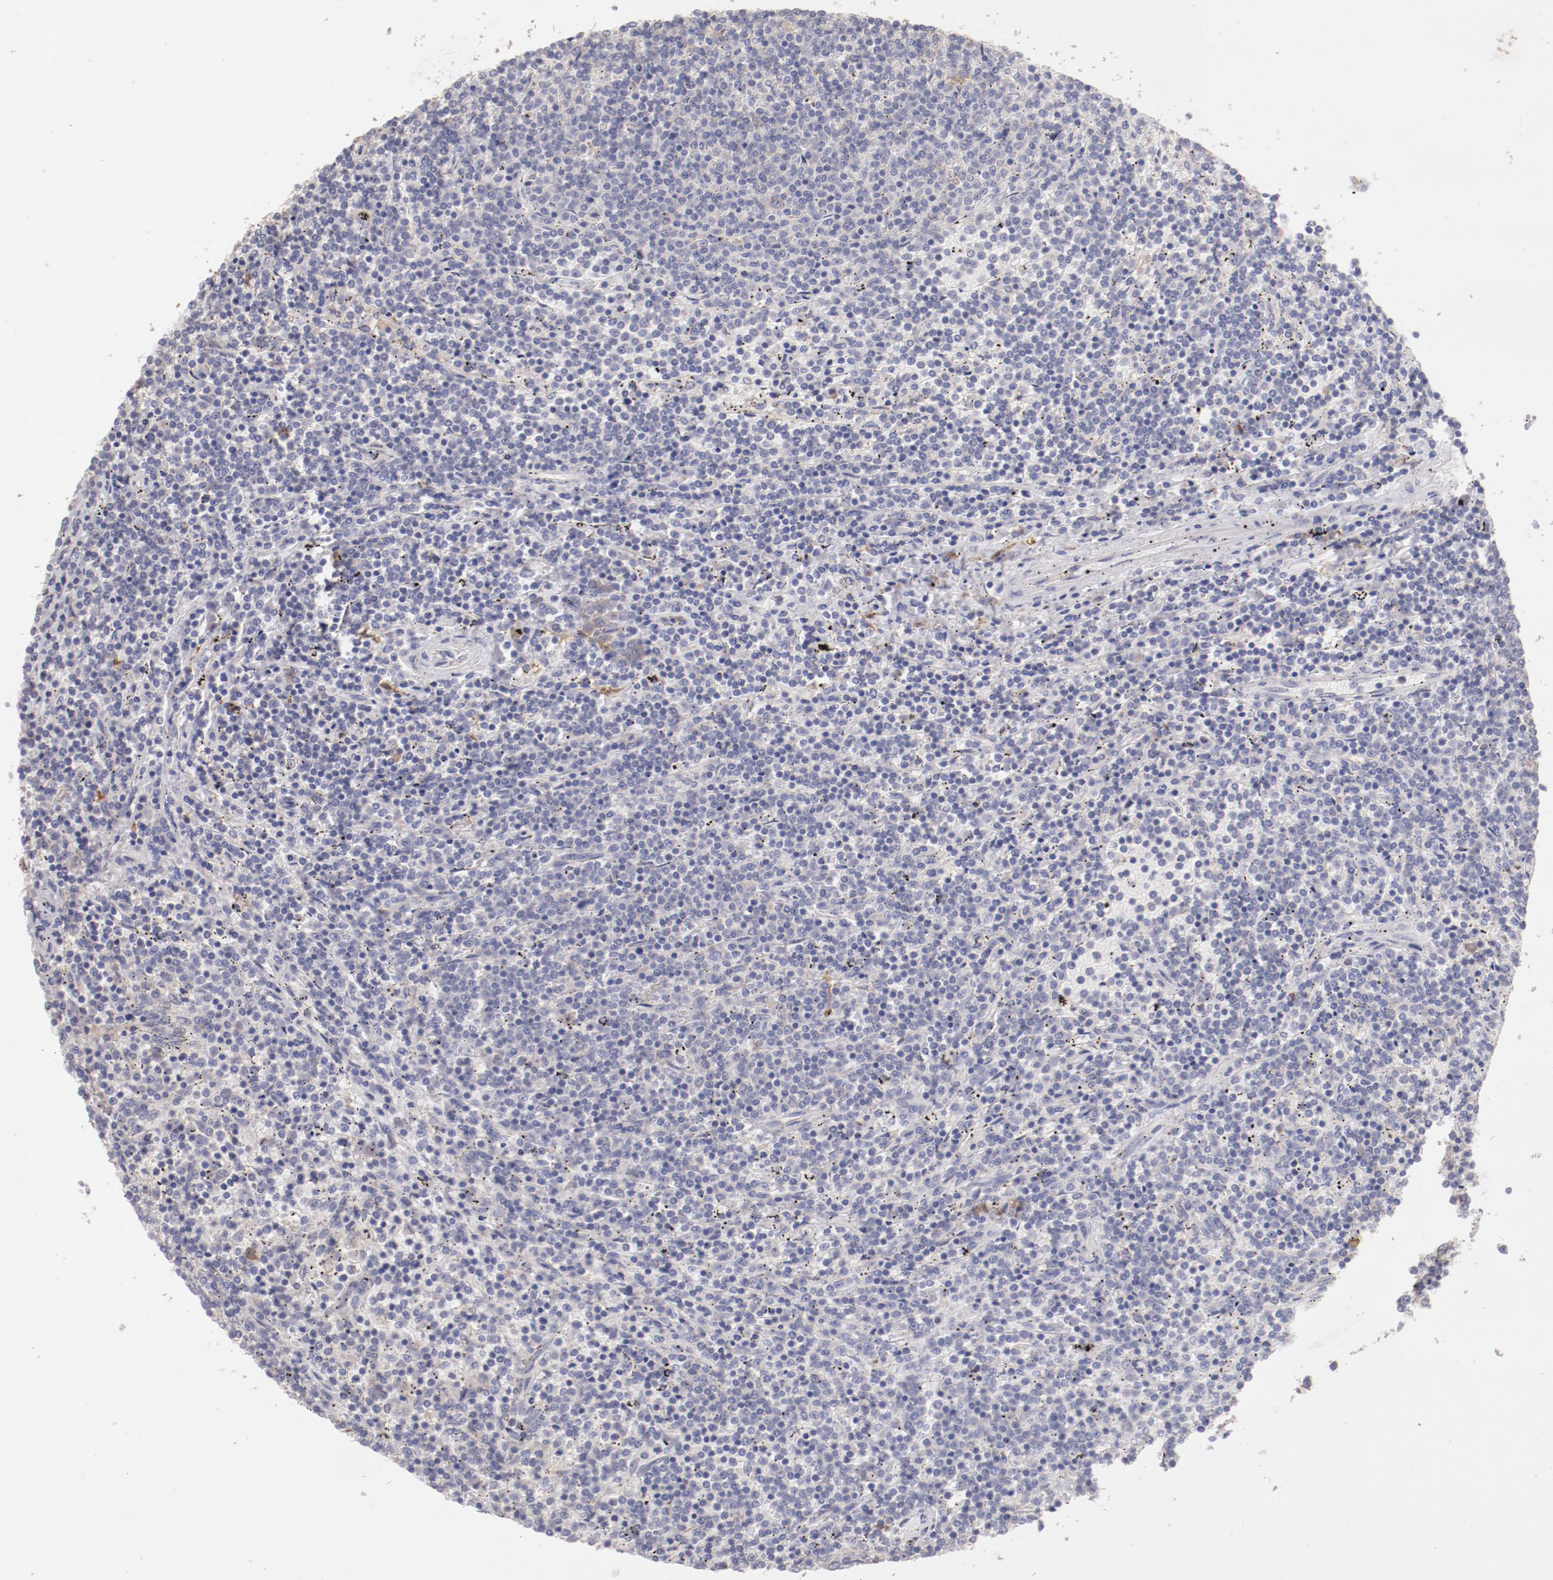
{"staining": {"intensity": "negative", "quantity": "none", "location": "none"}, "tissue": "lymphoma", "cell_type": "Tumor cells", "image_type": "cancer", "snomed": [{"axis": "morphology", "description": "Malignant lymphoma, non-Hodgkin's type, Low grade"}, {"axis": "topography", "description": "Spleen"}], "caption": "Low-grade malignant lymphoma, non-Hodgkin's type was stained to show a protein in brown. There is no significant expression in tumor cells.", "gene": "ENTPD5", "patient": {"sex": "female", "age": 50}}